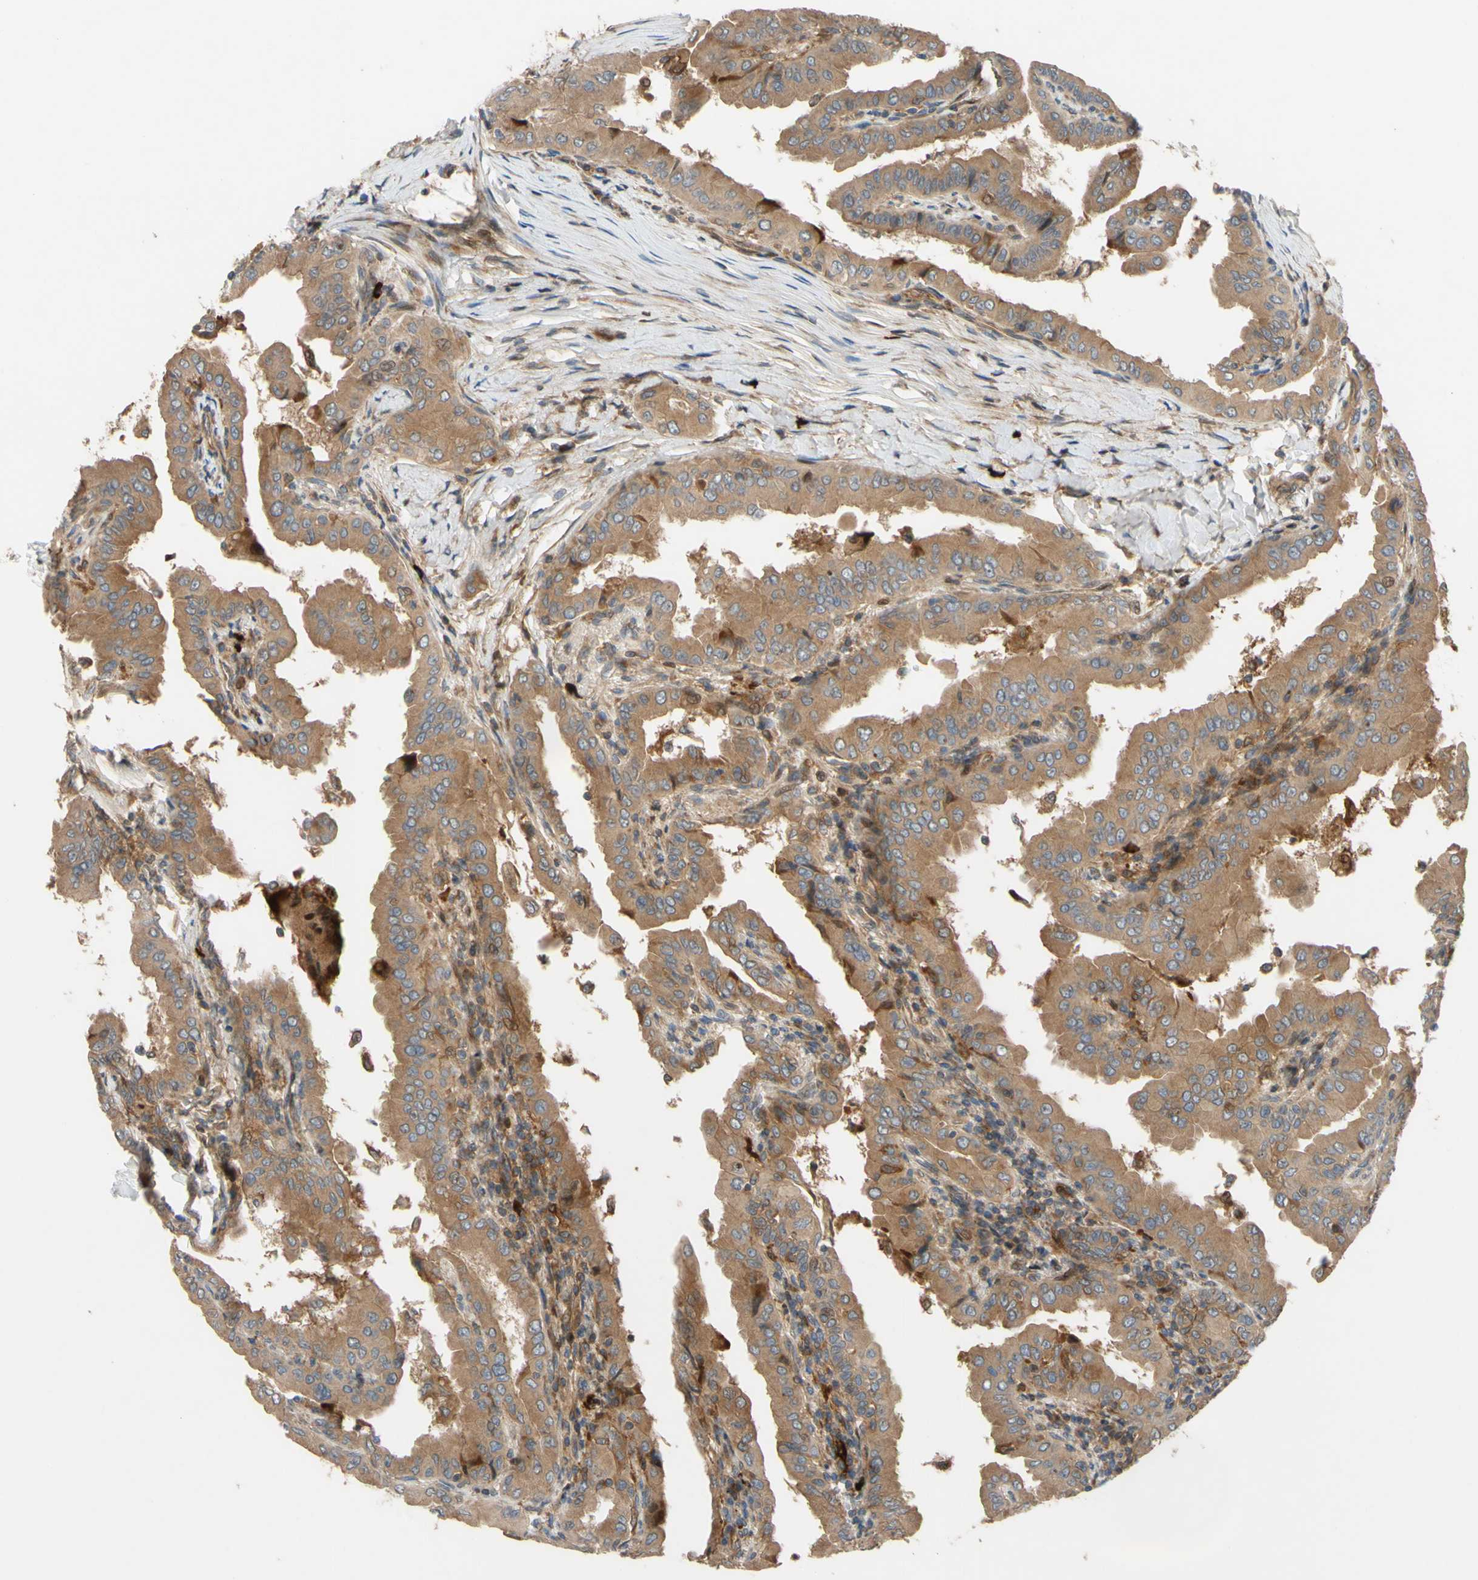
{"staining": {"intensity": "moderate", "quantity": ">75%", "location": "cytoplasmic/membranous"}, "tissue": "thyroid cancer", "cell_type": "Tumor cells", "image_type": "cancer", "snomed": [{"axis": "morphology", "description": "Papillary adenocarcinoma, NOS"}, {"axis": "topography", "description": "Thyroid gland"}], "caption": "Papillary adenocarcinoma (thyroid) stained with DAB immunohistochemistry displays medium levels of moderate cytoplasmic/membranous staining in about >75% of tumor cells.", "gene": "SPTLC1", "patient": {"sex": "male", "age": 33}}